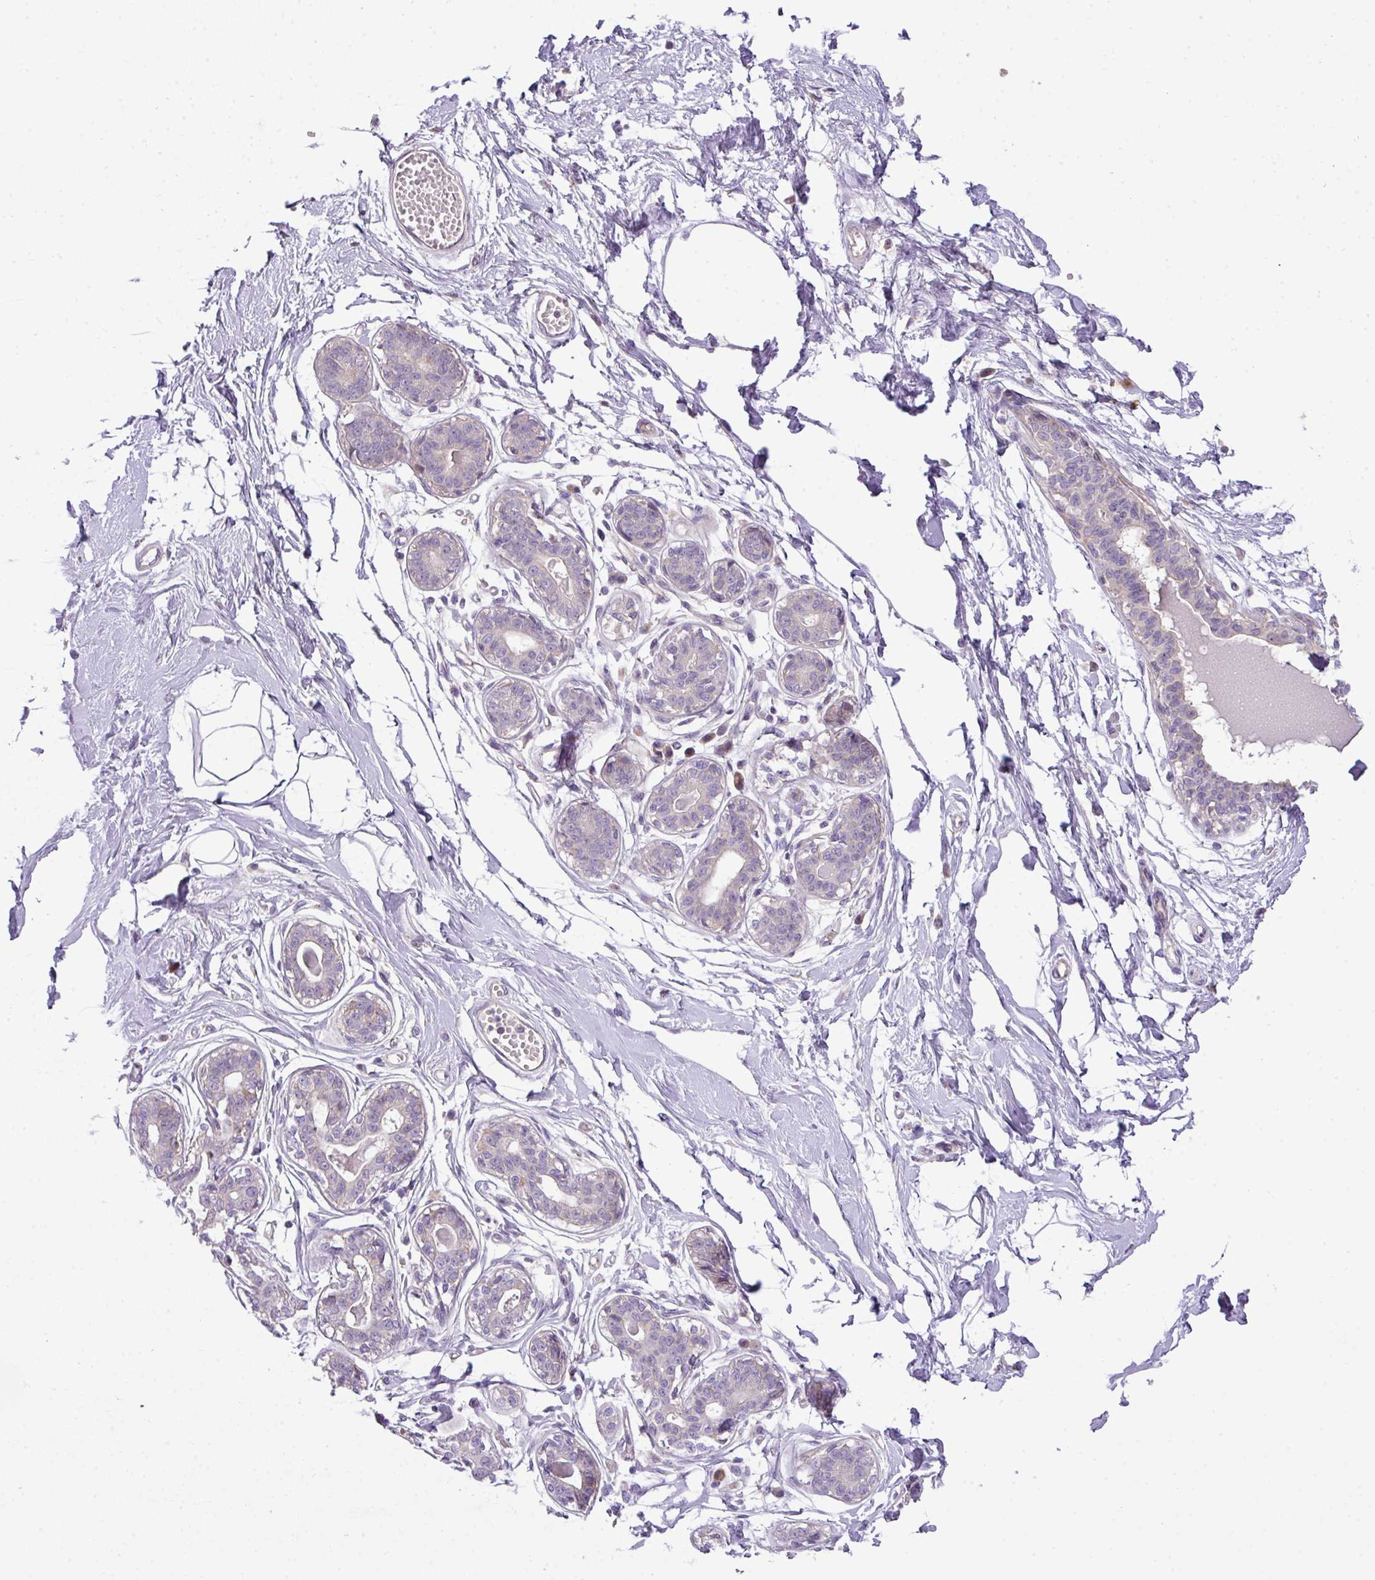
{"staining": {"intensity": "negative", "quantity": "none", "location": "none"}, "tissue": "breast", "cell_type": "Adipocytes", "image_type": "normal", "snomed": [{"axis": "morphology", "description": "Normal tissue, NOS"}, {"axis": "topography", "description": "Breast"}], "caption": "Immunohistochemistry (IHC) of normal breast displays no positivity in adipocytes. The staining was performed using DAB (3,3'-diaminobenzidine) to visualize the protein expression in brown, while the nuclei were stained in blue with hematoxylin (Magnification: 20x).", "gene": "PIK3R5", "patient": {"sex": "female", "age": 45}}